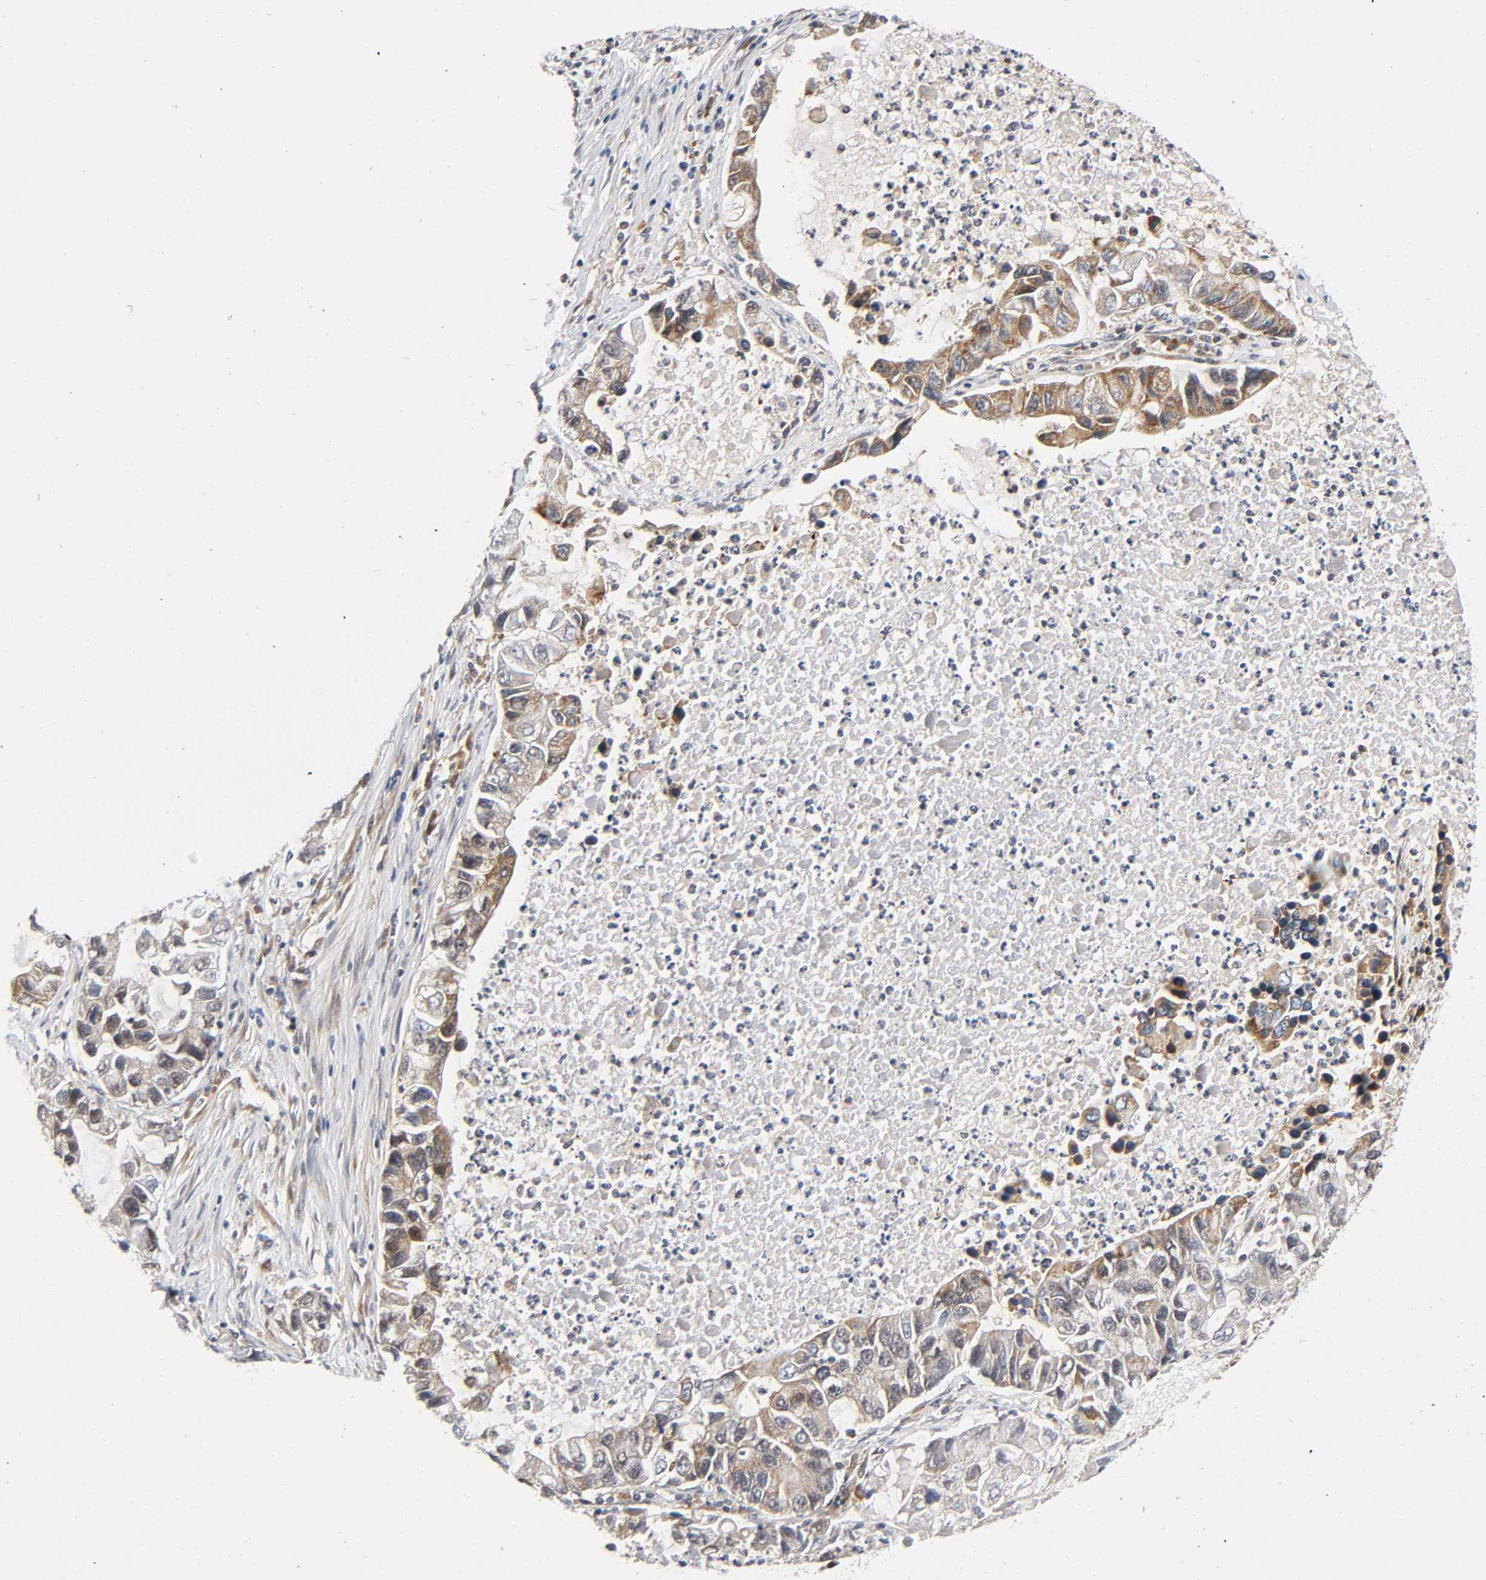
{"staining": {"intensity": "weak", "quantity": "25%-75%", "location": "cytoplasmic/membranous"}, "tissue": "lung cancer", "cell_type": "Tumor cells", "image_type": "cancer", "snomed": [{"axis": "morphology", "description": "Adenocarcinoma, NOS"}, {"axis": "topography", "description": "Lung"}], "caption": "An immunohistochemistry (IHC) photomicrograph of neoplastic tissue is shown. Protein staining in brown shows weak cytoplasmic/membranous positivity in lung adenocarcinoma within tumor cells.", "gene": "IQCJ-SCHIP1", "patient": {"sex": "female", "age": 51}}